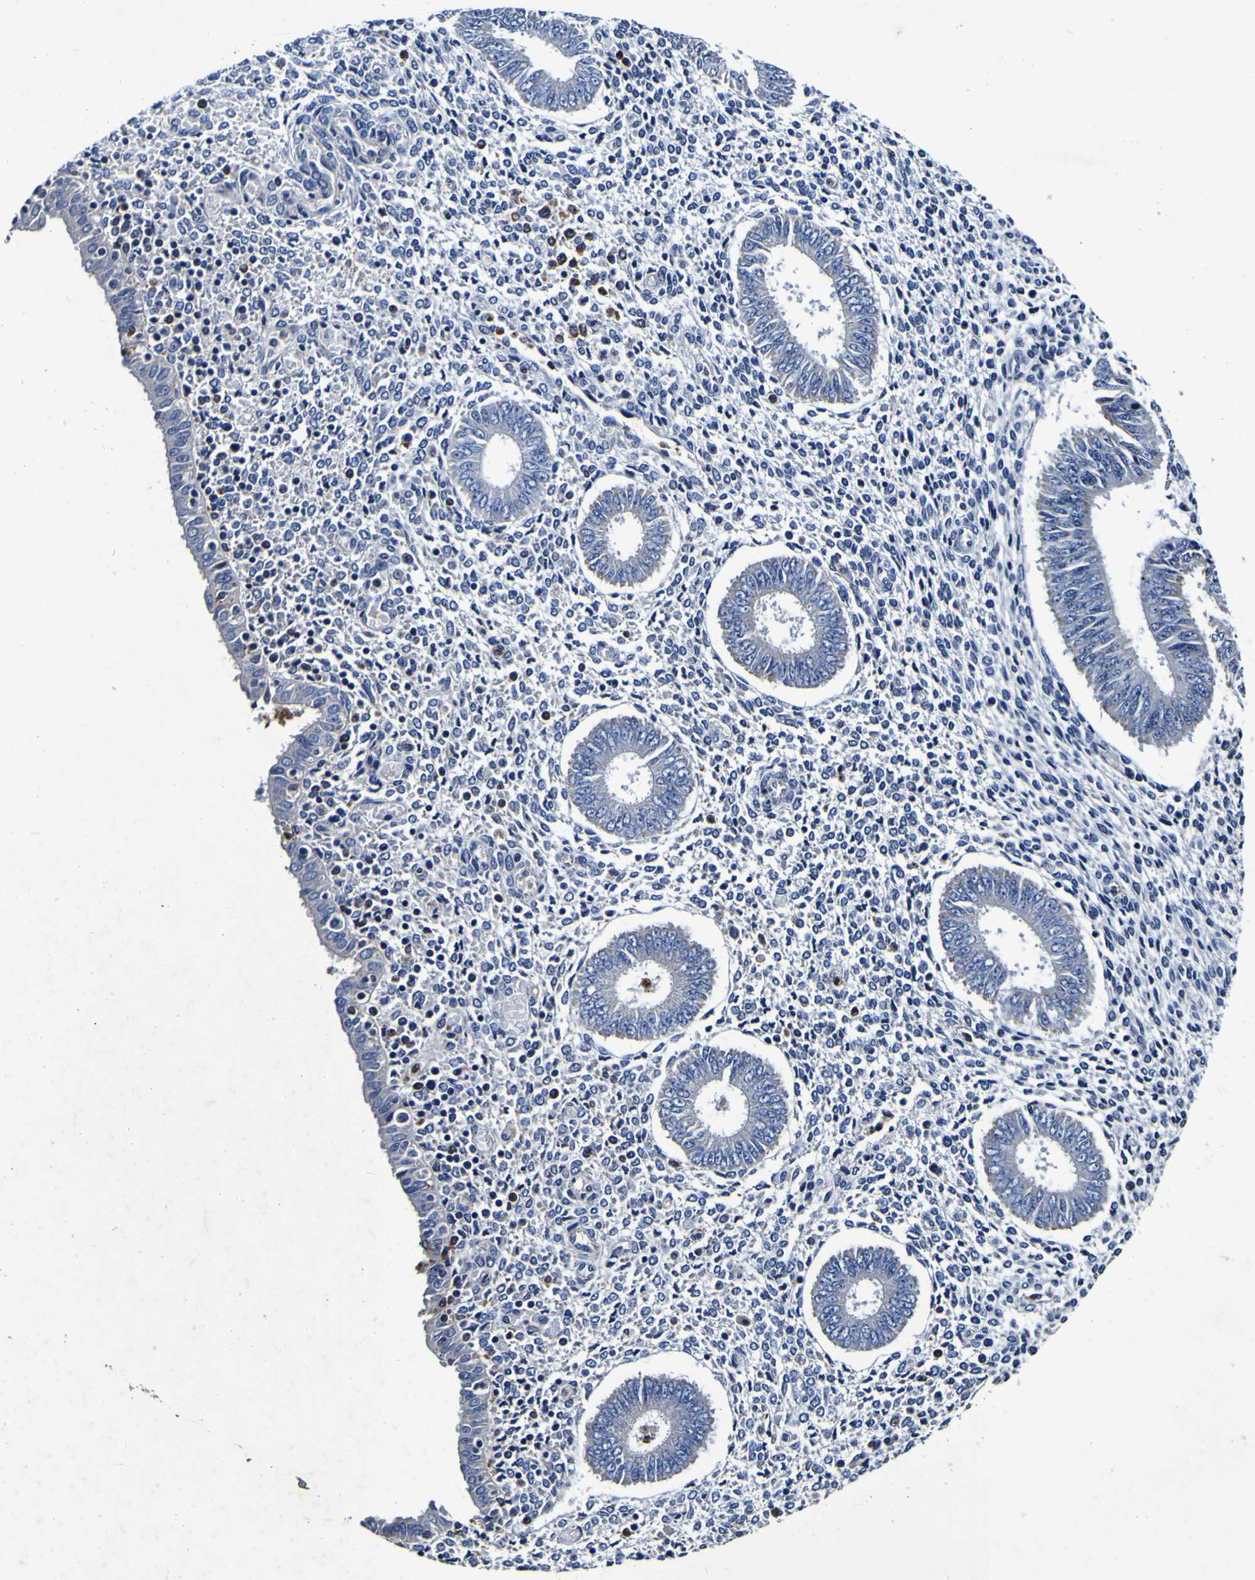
{"staining": {"intensity": "negative", "quantity": "none", "location": "none"}, "tissue": "endometrium", "cell_type": "Cells in endometrial stroma", "image_type": "normal", "snomed": [{"axis": "morphology", "description": "Normal tissue, NOS"}, {"axis": "topography", "description": "Endometrium"}], "caption": "Unremarkable endometrium was stained to show a protein in brown. There is no significant staining in cells in endometrial stroma.", "gene": "PANK4", "patient": {"sex": "female", "age": 35}}